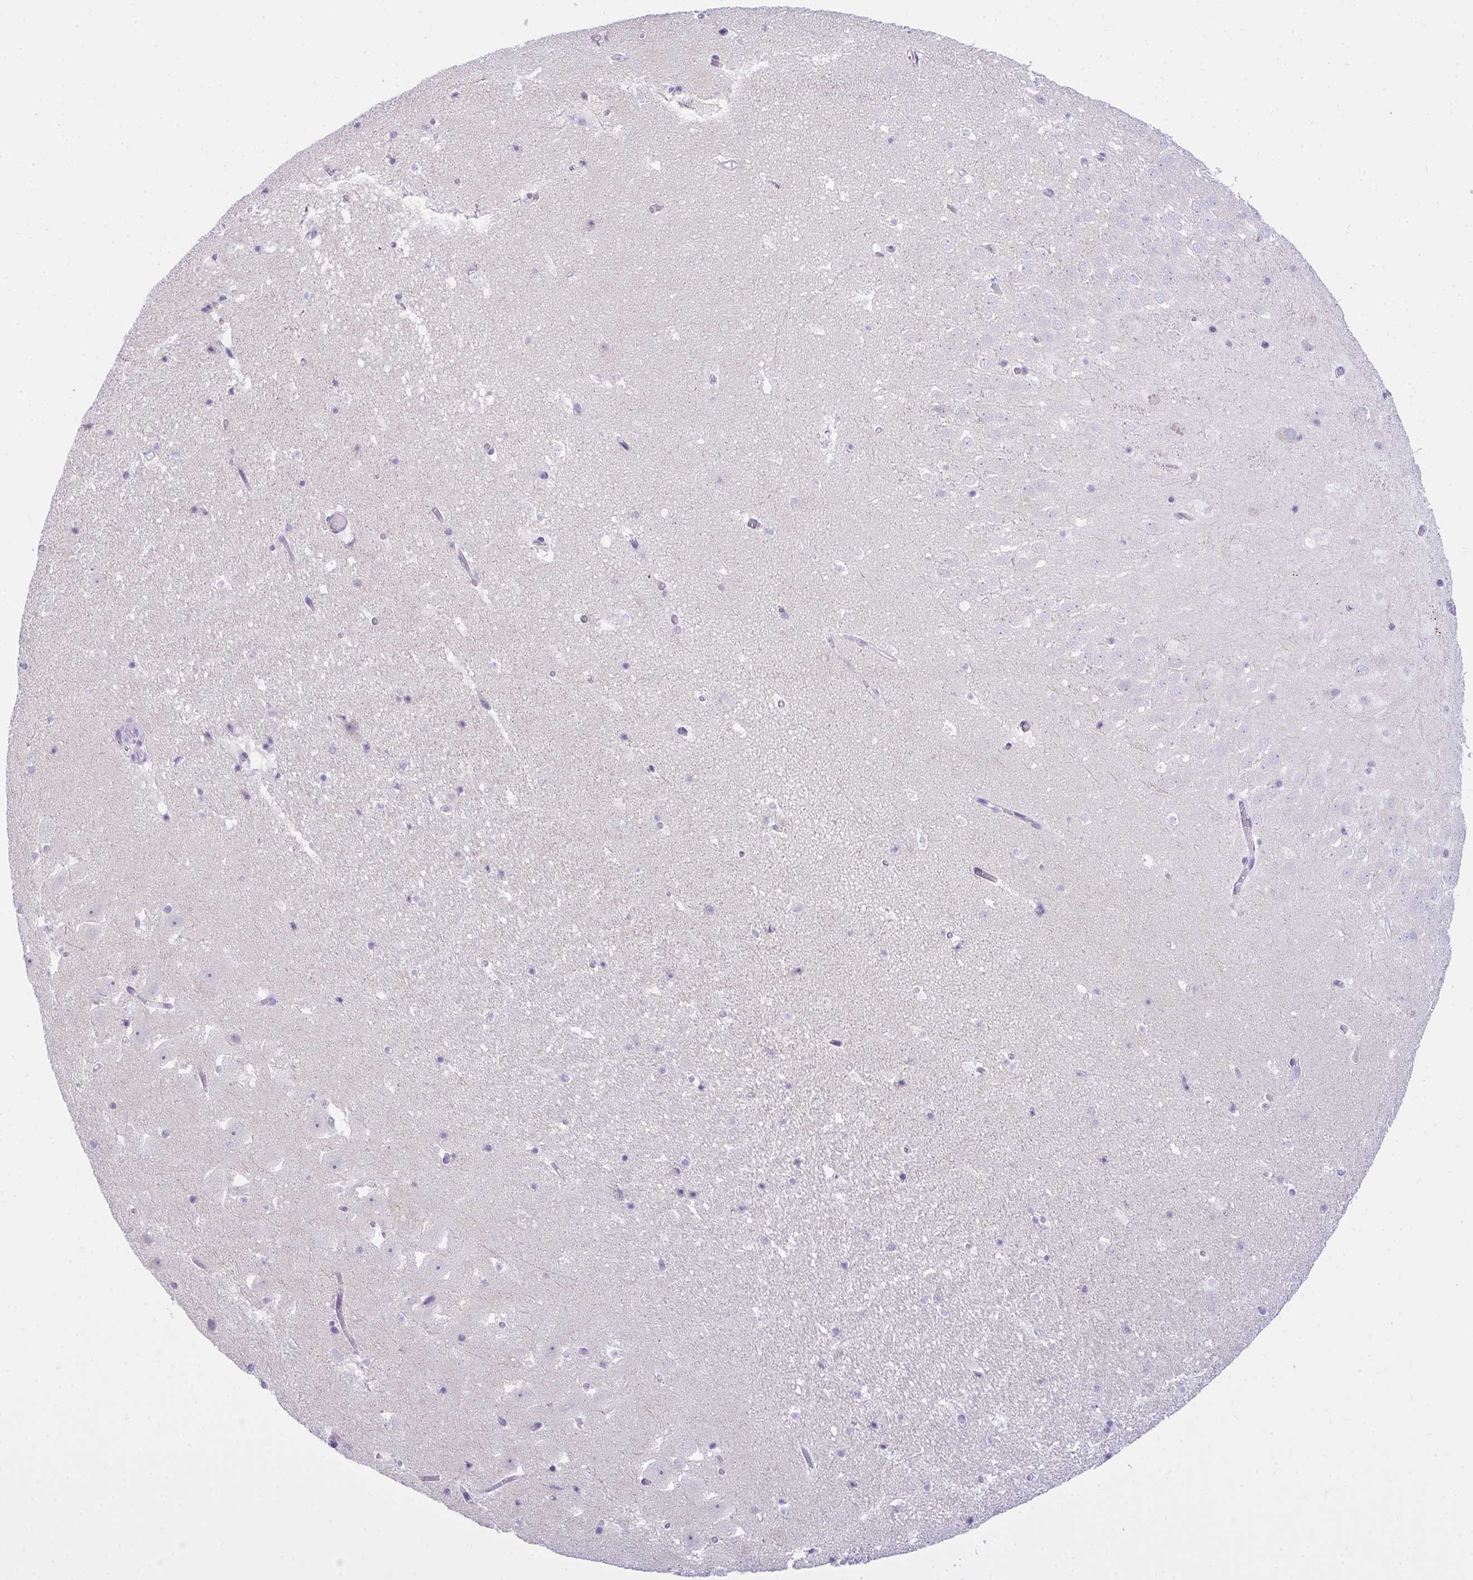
{"staining": {"intensity": "negative", "quantity": "none", "location": "none"}, "tissue": "hippocampus", "cell_type": "Glial cells", "image_type": "normal", "snomed": [{"axis": "morphology", "description": "Normal tissue, NOS"}, {"axis": "topography", "description": "Hippocampus"}], "caption": "Immunohistochemistry histopathology image of benign hippocampus: human hippocampus stained with DAB (3,3'-diaminobenzidine) demonstrates no significant protein expression in glial cells. The staining was performed using DAB to visualize the protein expression in brown, while the nuclei were stained in blue with hematoxylin (Magnification: 20x).", "gene": "SEMA6B", "patient": {"sex": "female", "age": 42}}